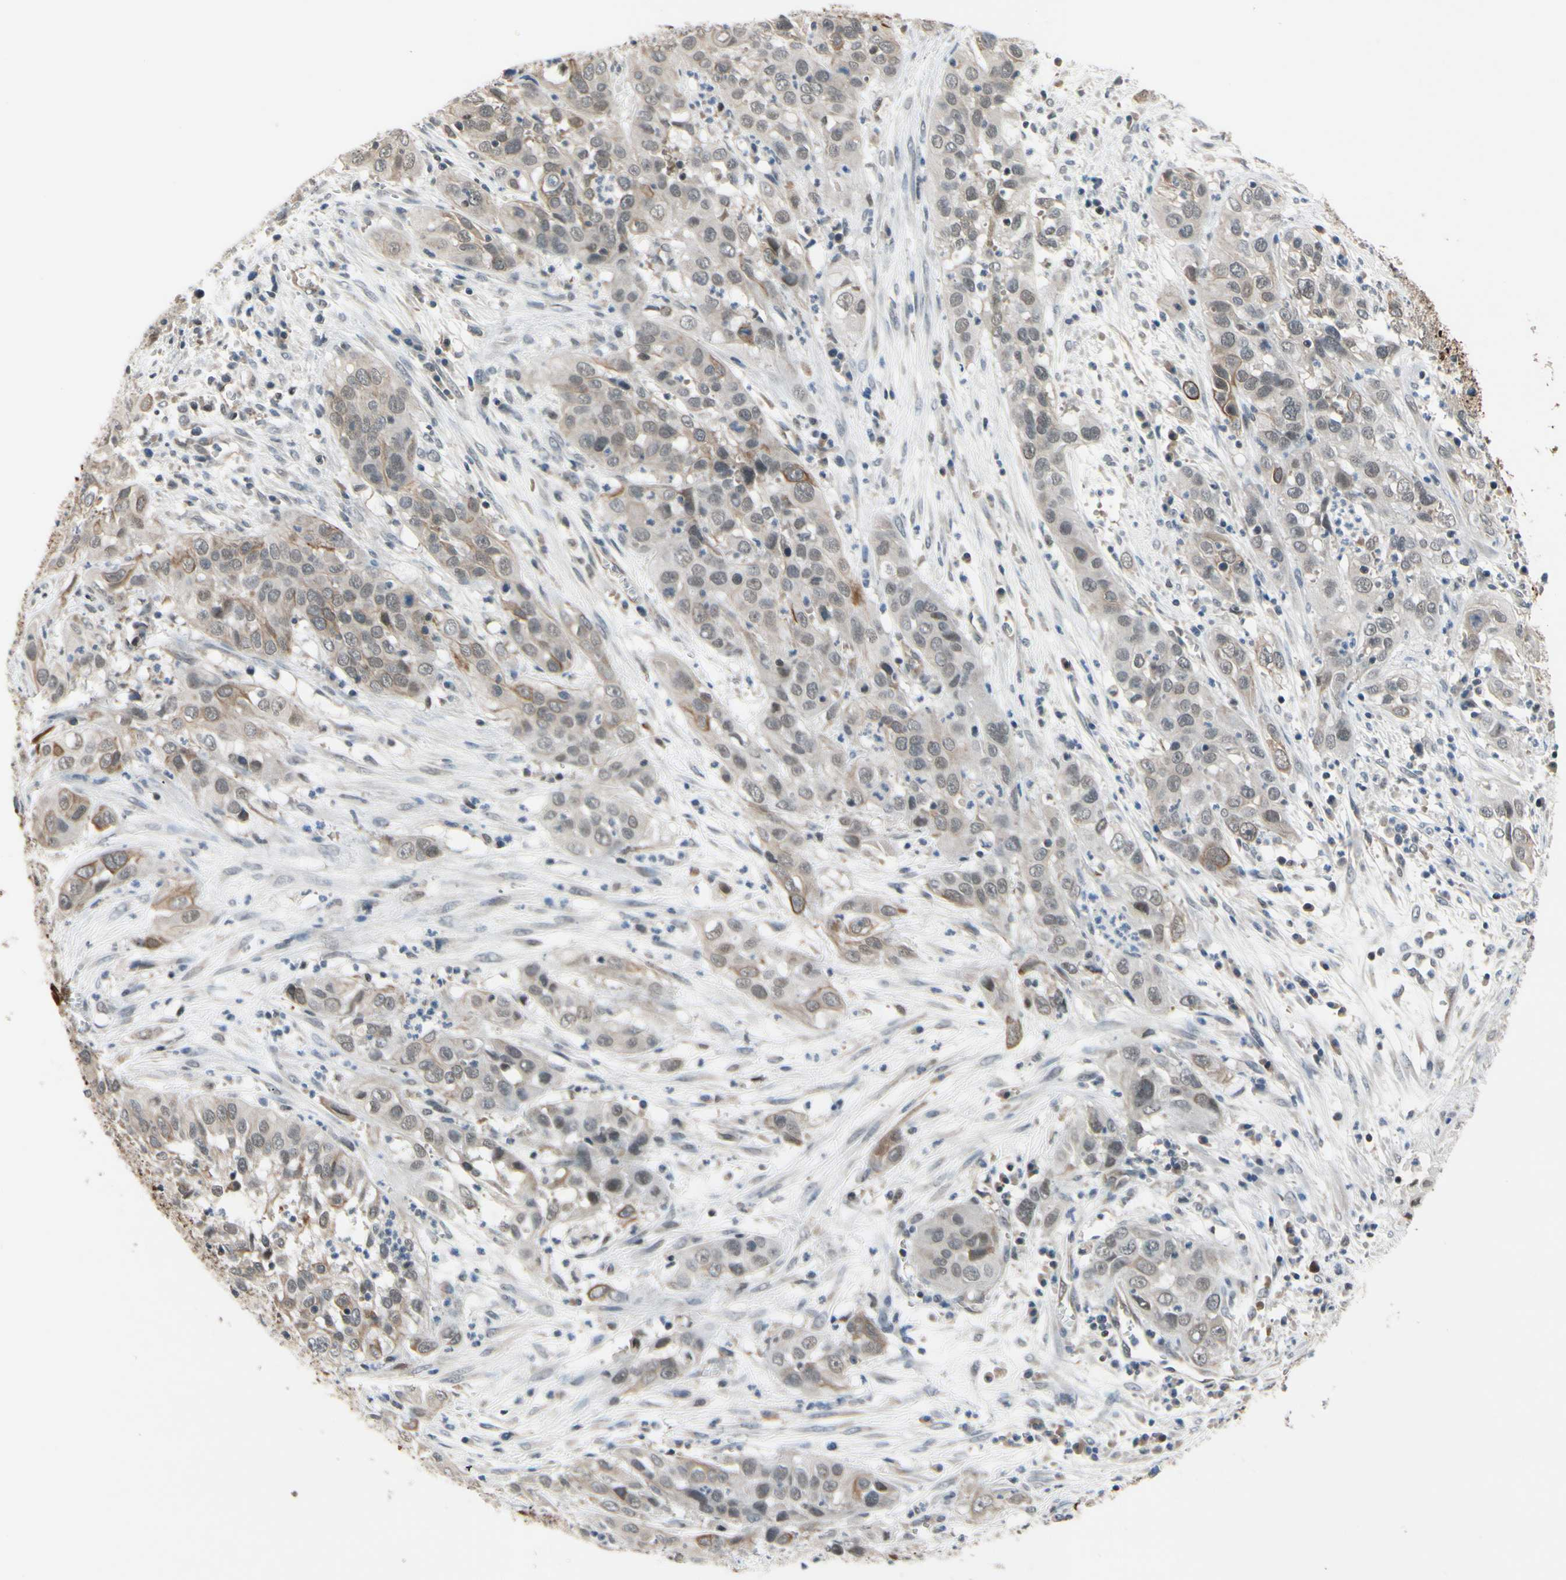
{"staining": {"intensity": "weak", "quantity": "<25%", "location": "cytoplasmic/membranous"}, "tissue": "cervical cancer", "cell_type": "Tumor cells", "image_type": "cancer", "snomed": [{"axis": "morphology", "description": "Squamous cell carcinoma, NOS"}, {"axis": "topography", "description": "Cervix"}], "caption": "This is a image of IHC staining of cervical cancer (squamous cell carcinoma), which shows no staining in tumor cells.", "gene": "TAF12", "patient": {"sex": "female", "age": 32}}